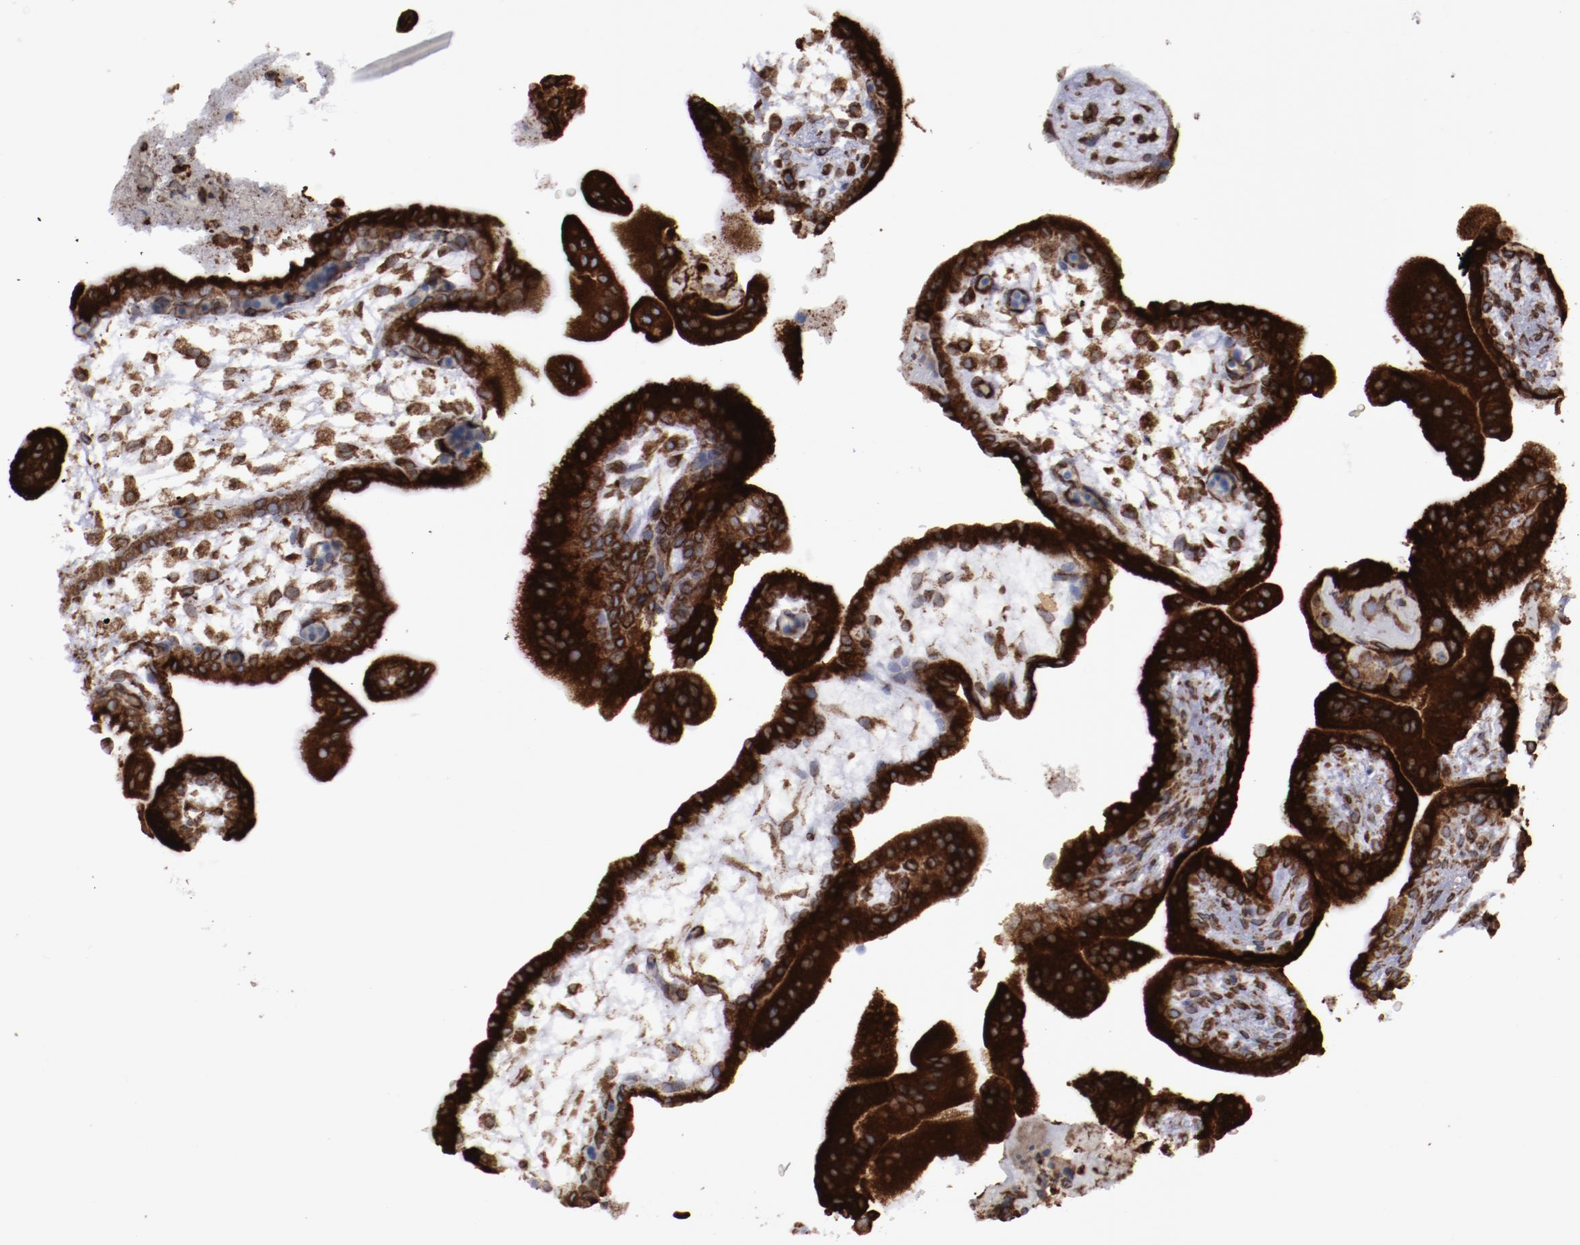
{"staining": {"intensity": "strong", "quantity": ">75%", "location": "cytoplasmic/membranous"}, "tissue": "placenta", "cell_type": "Decidual cells", "image_type": "normal", "snomed": [{"axis": "morphology", "description": "Normal tissue, NOS"}, {"axis": "topography", "description": "Placenta"}], "caption": "An immunohistochemistry (IHC) photomicrograph of normal tissue is shown. Protein staining in brown shows strong cytoplasmic/membranous positivity in placenta within decidual cells.", "gene": "ERLIN2", "patient": {"sex": "female", "age": 35}}